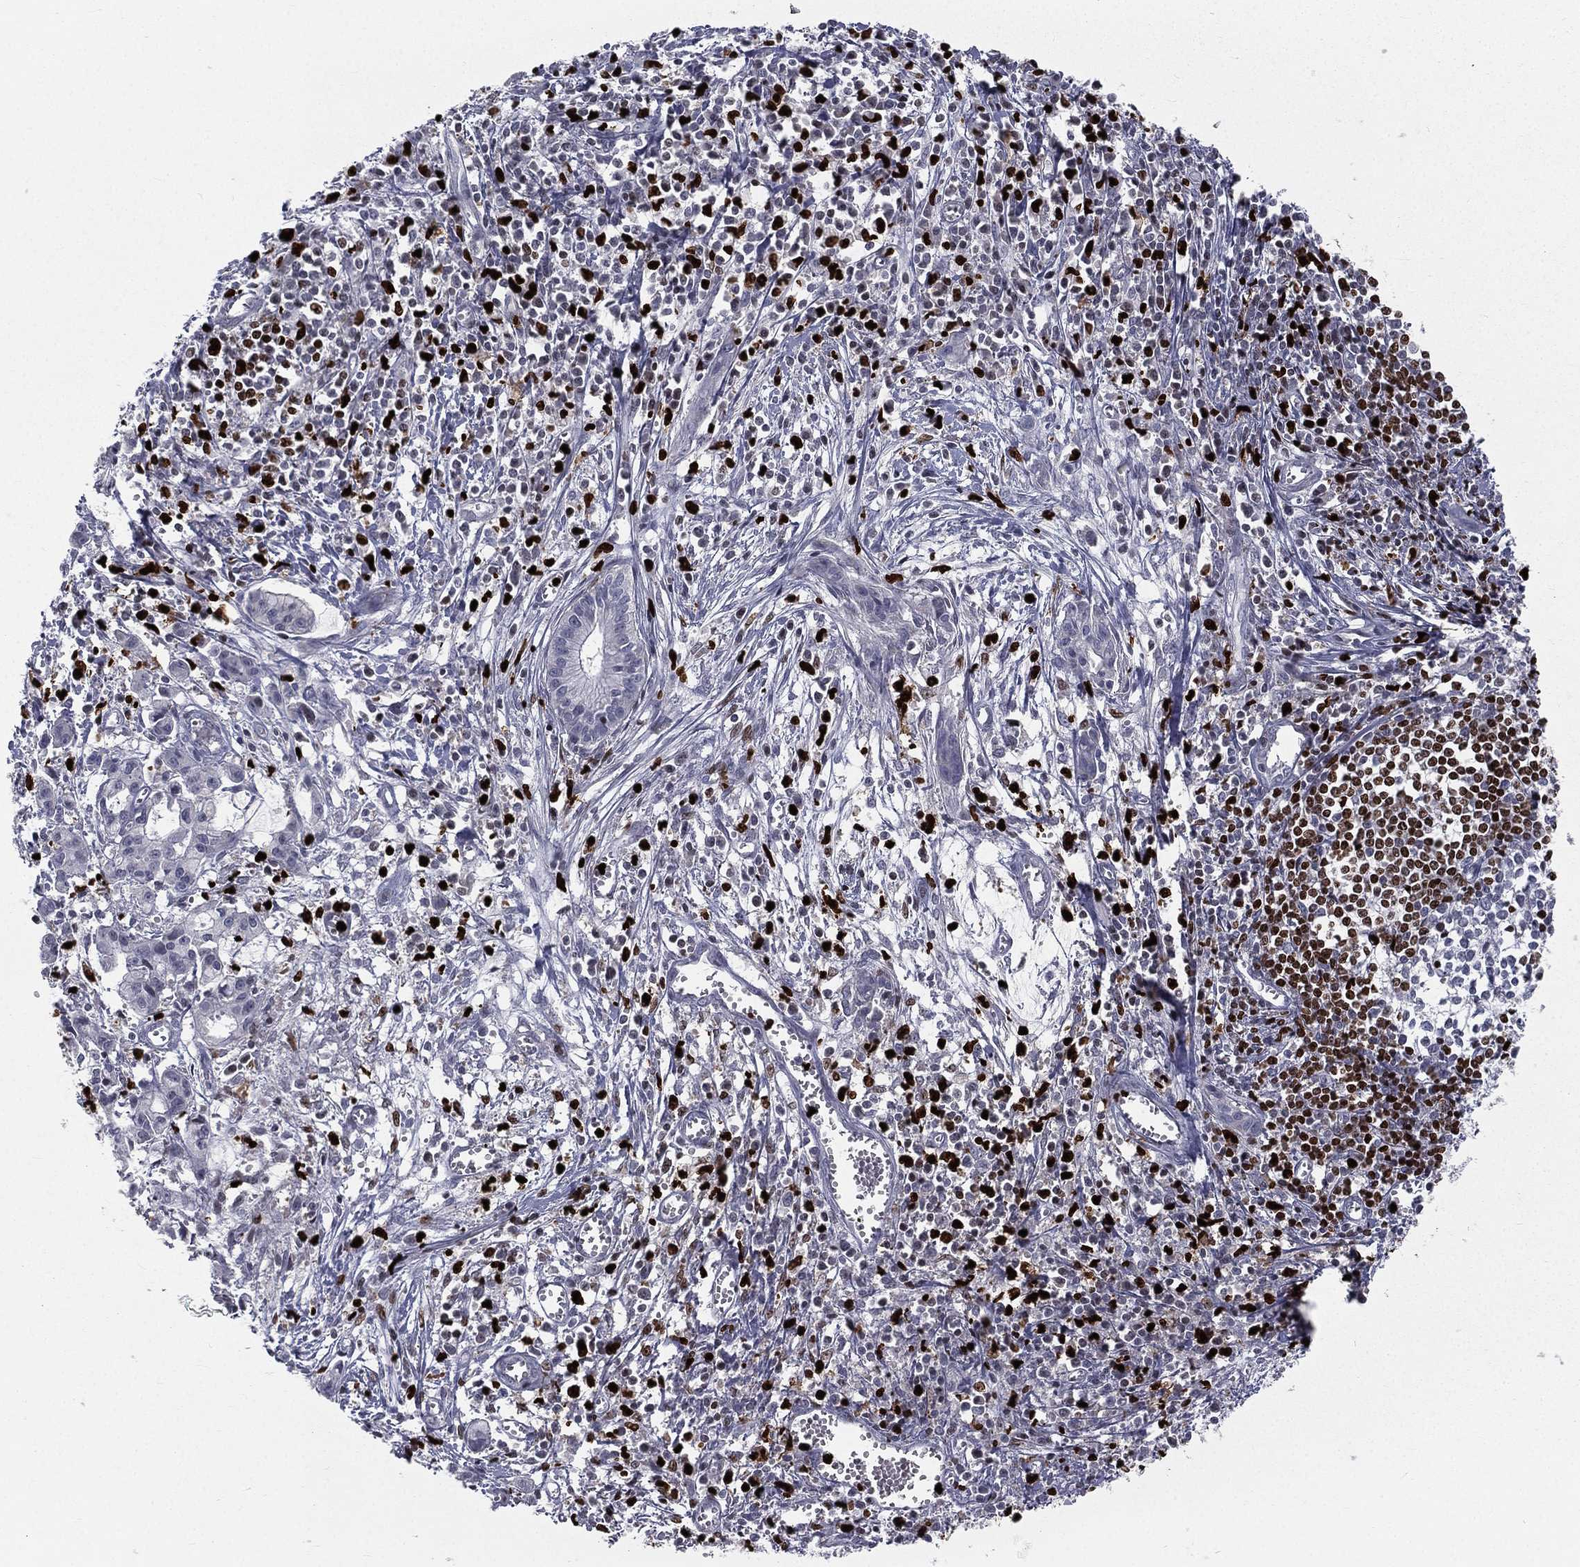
{"staining": {"intensity": "negative", "quantity": "none", "location": "none"}, "tissue": "pancreatic cancer", "cell_type": "Tumor cells", "image_type": "cancer", "snomed": [{"axis": "morphology", "description": "Adenocarcinoma, NOS"}, {"axis": "topography", "description": "Pancreas"}], "caption": "A histopathology image of pancreatic cancer (adenocarcinoma) stained for a protein exhibits no brown staining in tumor cells.", "gene": "MNDA", "patient": {"sex": "male", "age": 48}}